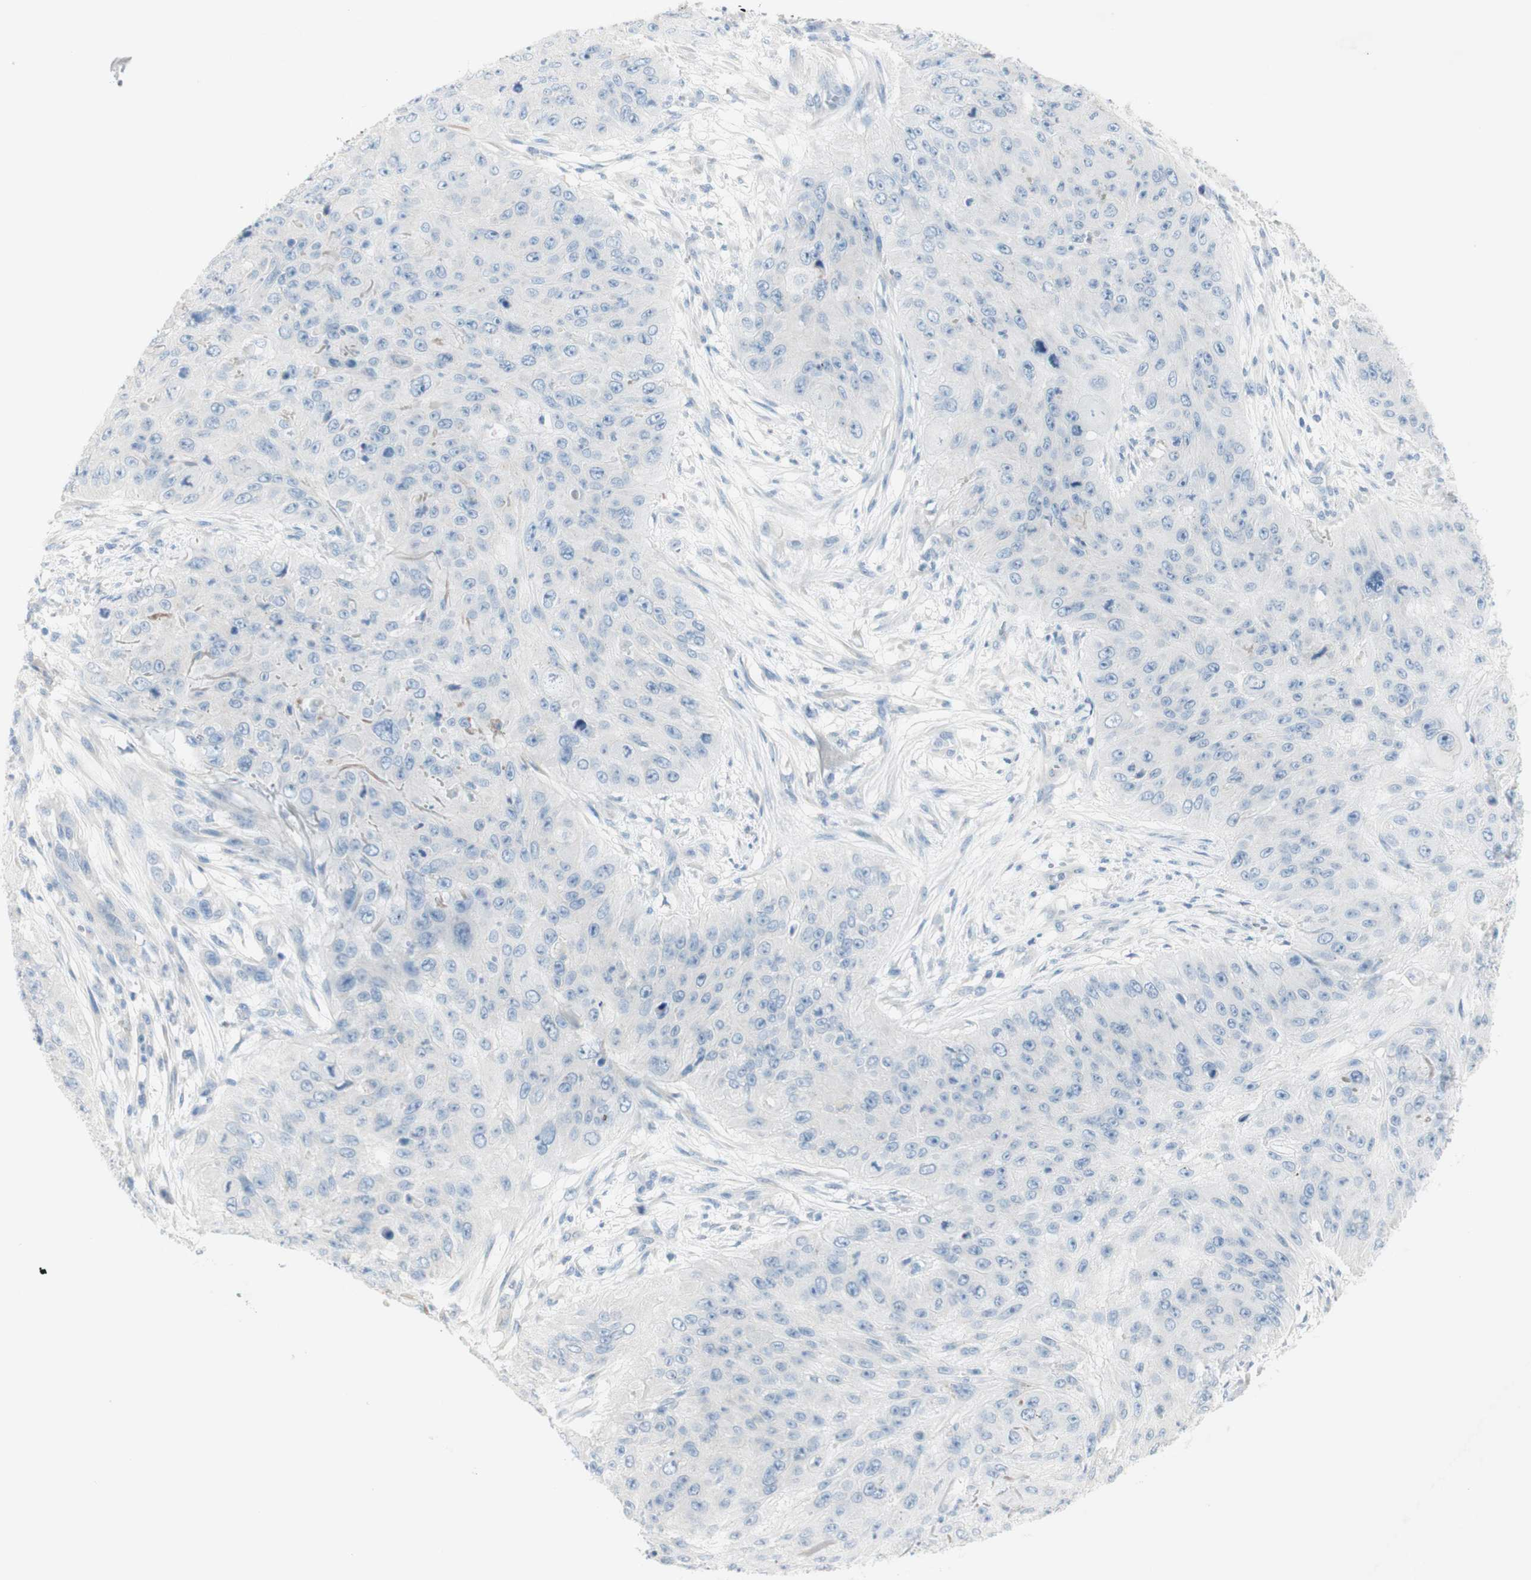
{"staining": {"intensity": "negative", "quantity": "none", "location": "none"}, "tissue": "skin cancer", "cell_type": "Tumor cells", "image_type": "cancer", "snomed": [{"axis": "morphology", "description": "Squamous cell carcinoma, NOS"}, {"axis": "topography", "description": "Skin"}], "caption": "DAB immunohistochemical staining of human skin squamous cell carcinoma exhibits no significant expression in tumor cells.", "gene": "ART3", "patient": {"sex": "female", "age": 80}}